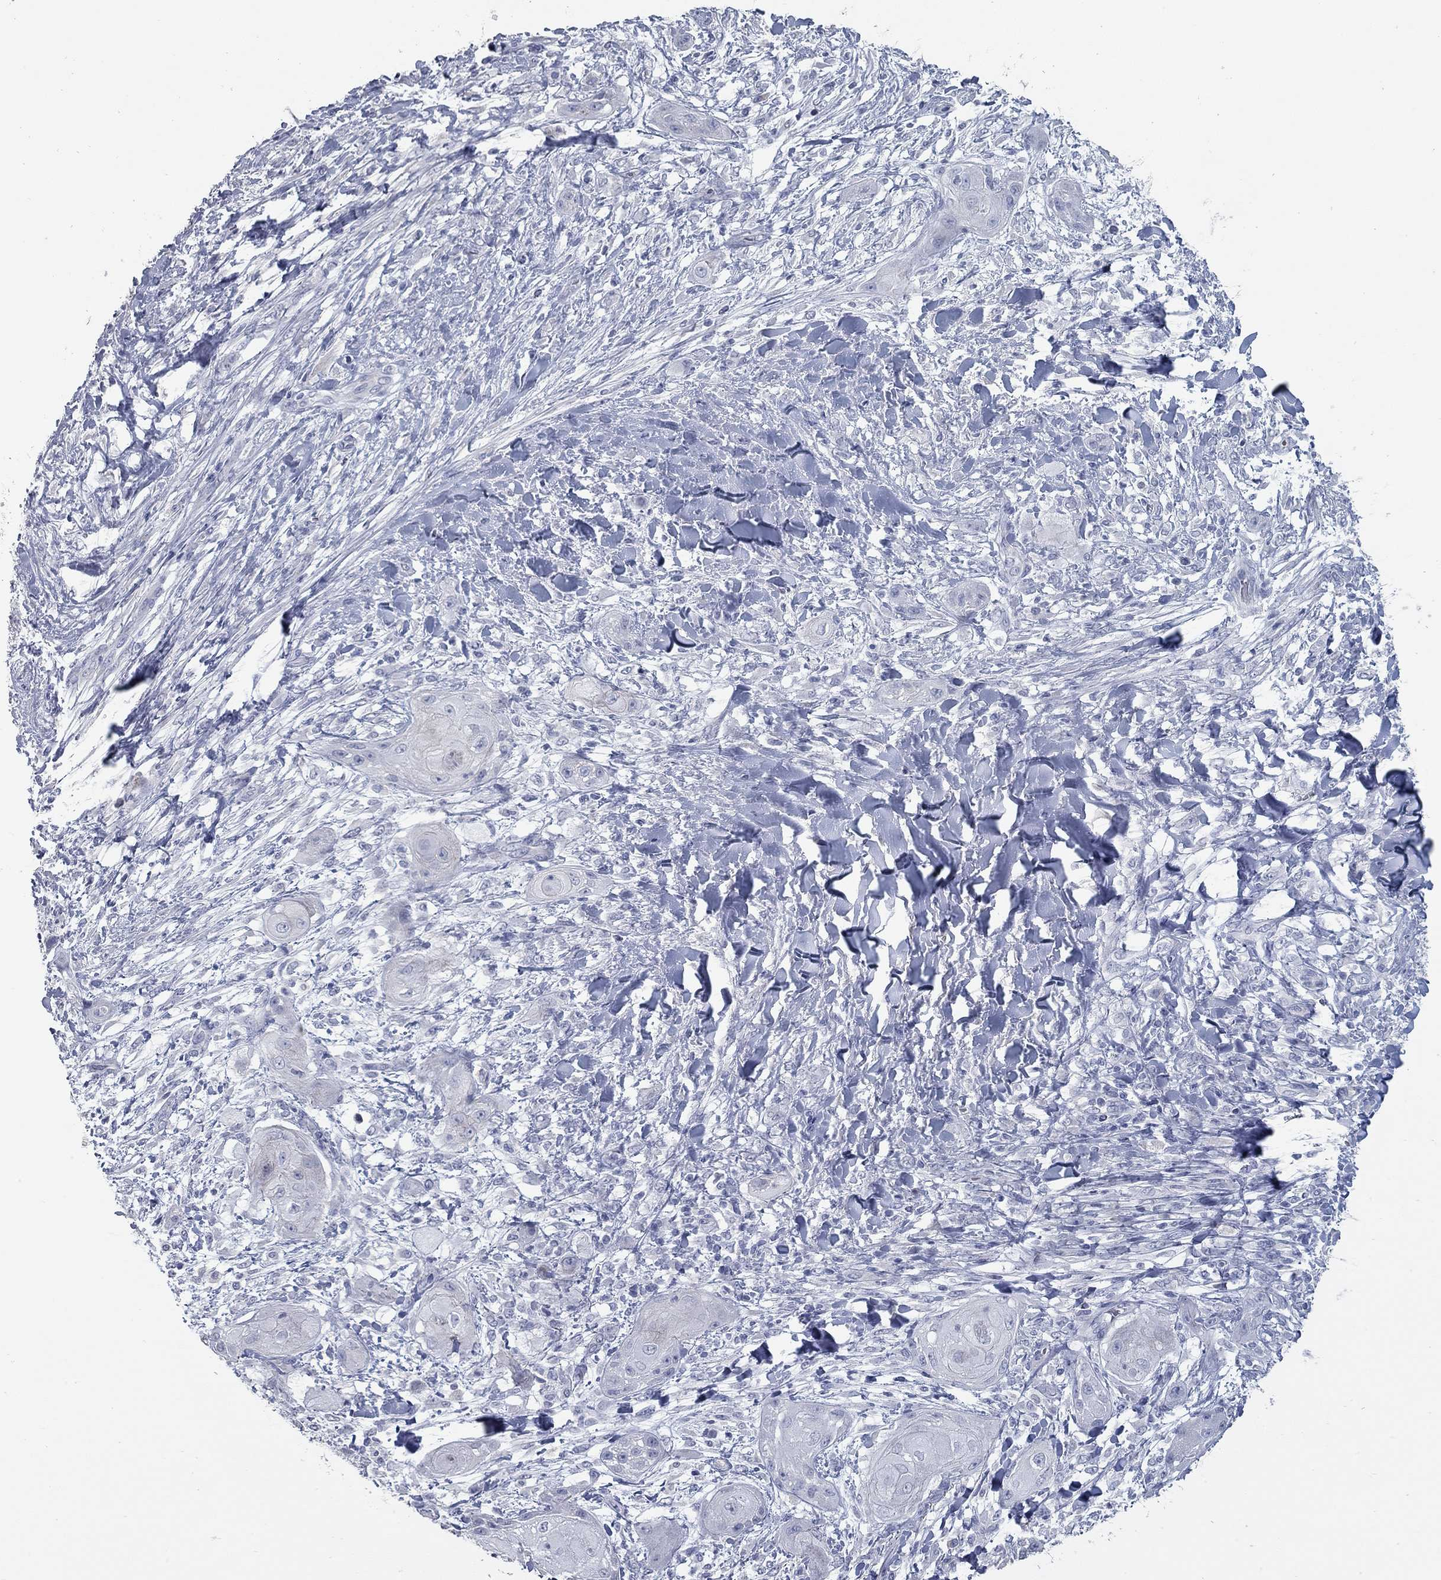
{"staining": {"intensity": "negative", "quantity": "none", "location": "none"}, "tissue": "skin cancer", "cell_type": "Tumor cells", "image_type": "cancer", "snomed": [{"axis": "morphology", "description": "Squamous cell carcinoma, NOS"}, {"axis": "topography", "description": "Skin"}], "caption": "The histopathology image reveals no staining of tumor cells in skin cancer.", "gene": "TAC1", "patient": {"sex": "male", "age": 62}}